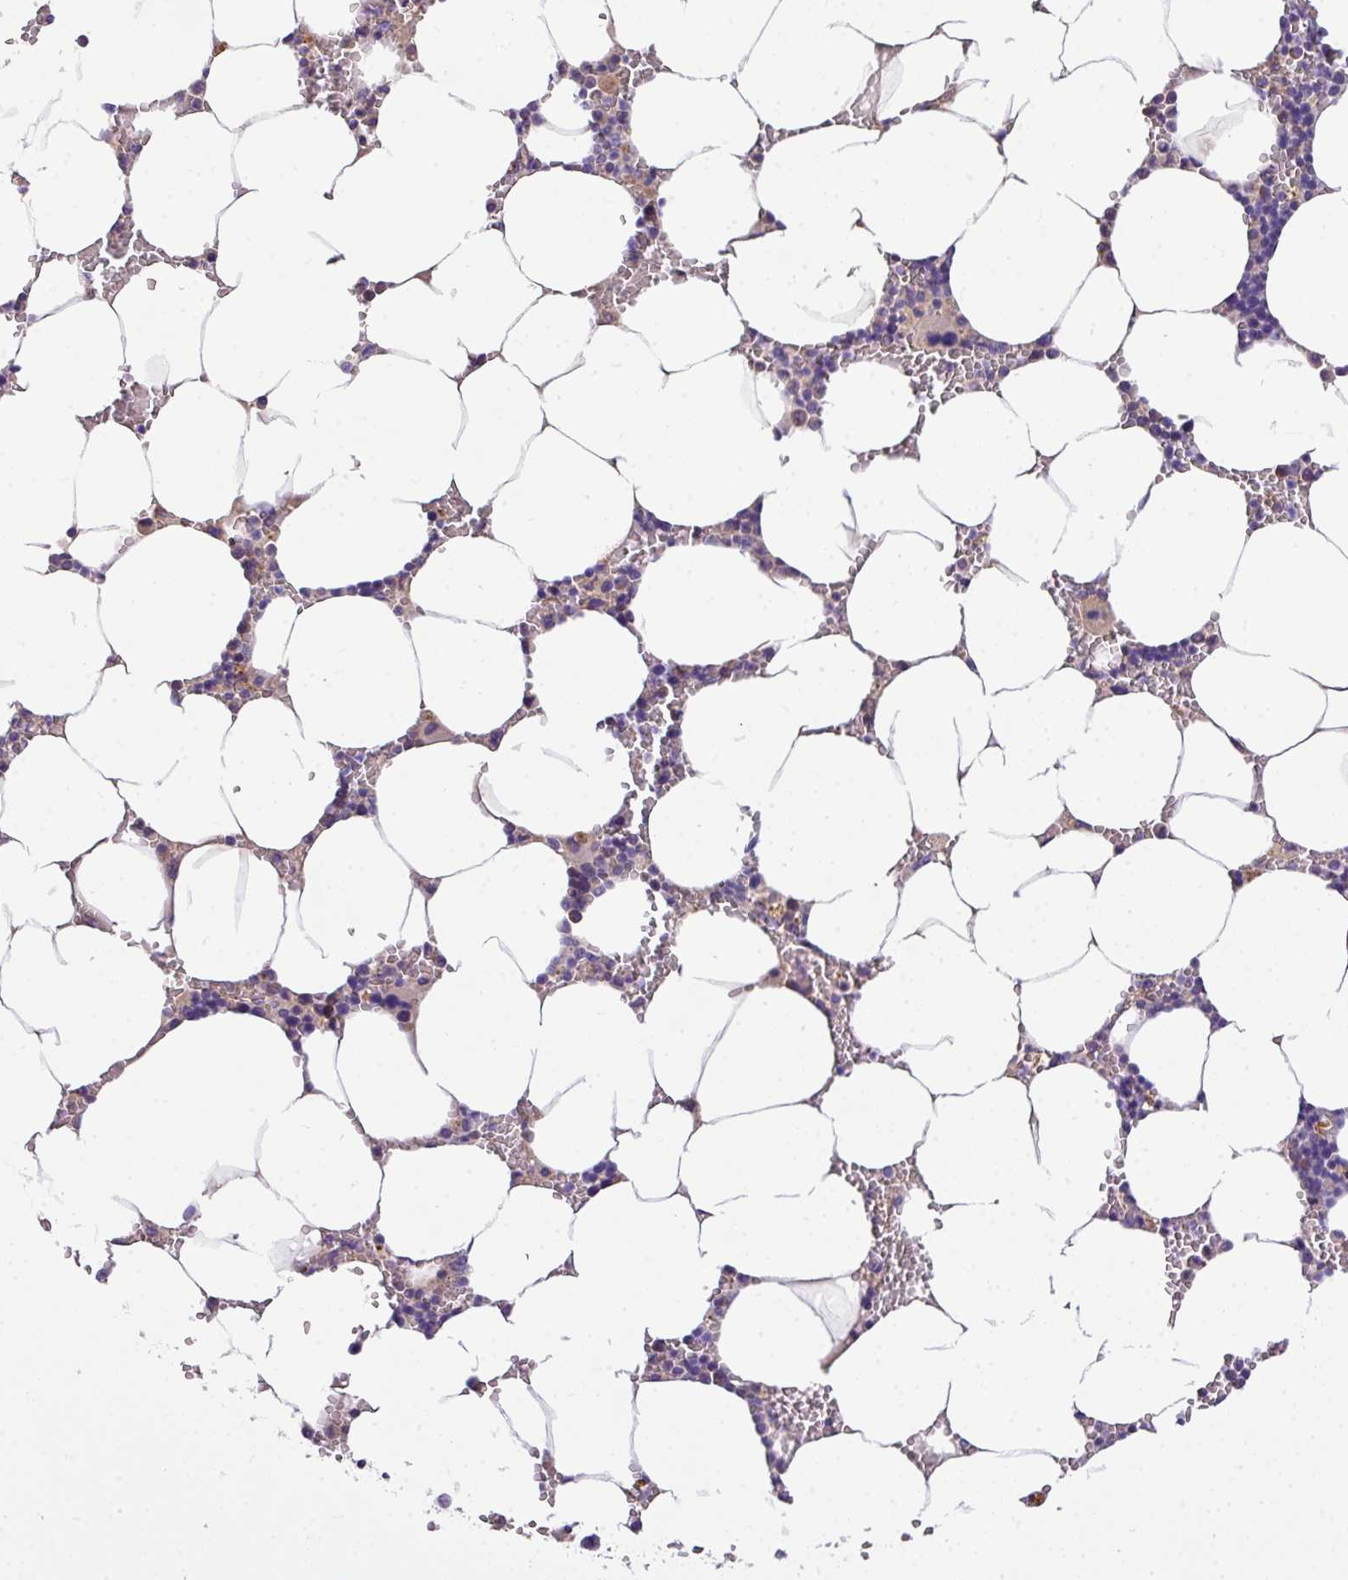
{"staining": {"intensity": "negative", "quantity": "none", "location": "none"}, "tissue": "bone marrow", "cell_type": "Hematopoietic cells", "image_type": "normal", "snomed": [{"axis": "morphology", "description": "Normal tissue, NOS"}, {"axis": "topography", "description": "Bone marrow"}], "caption": "Immunohistochemical staining of normal human bone marrow exhibits no significant staining in hematopoietic cells.", "gene": "ANXA2R", "patient": {"sex": "male", "age": 70}}